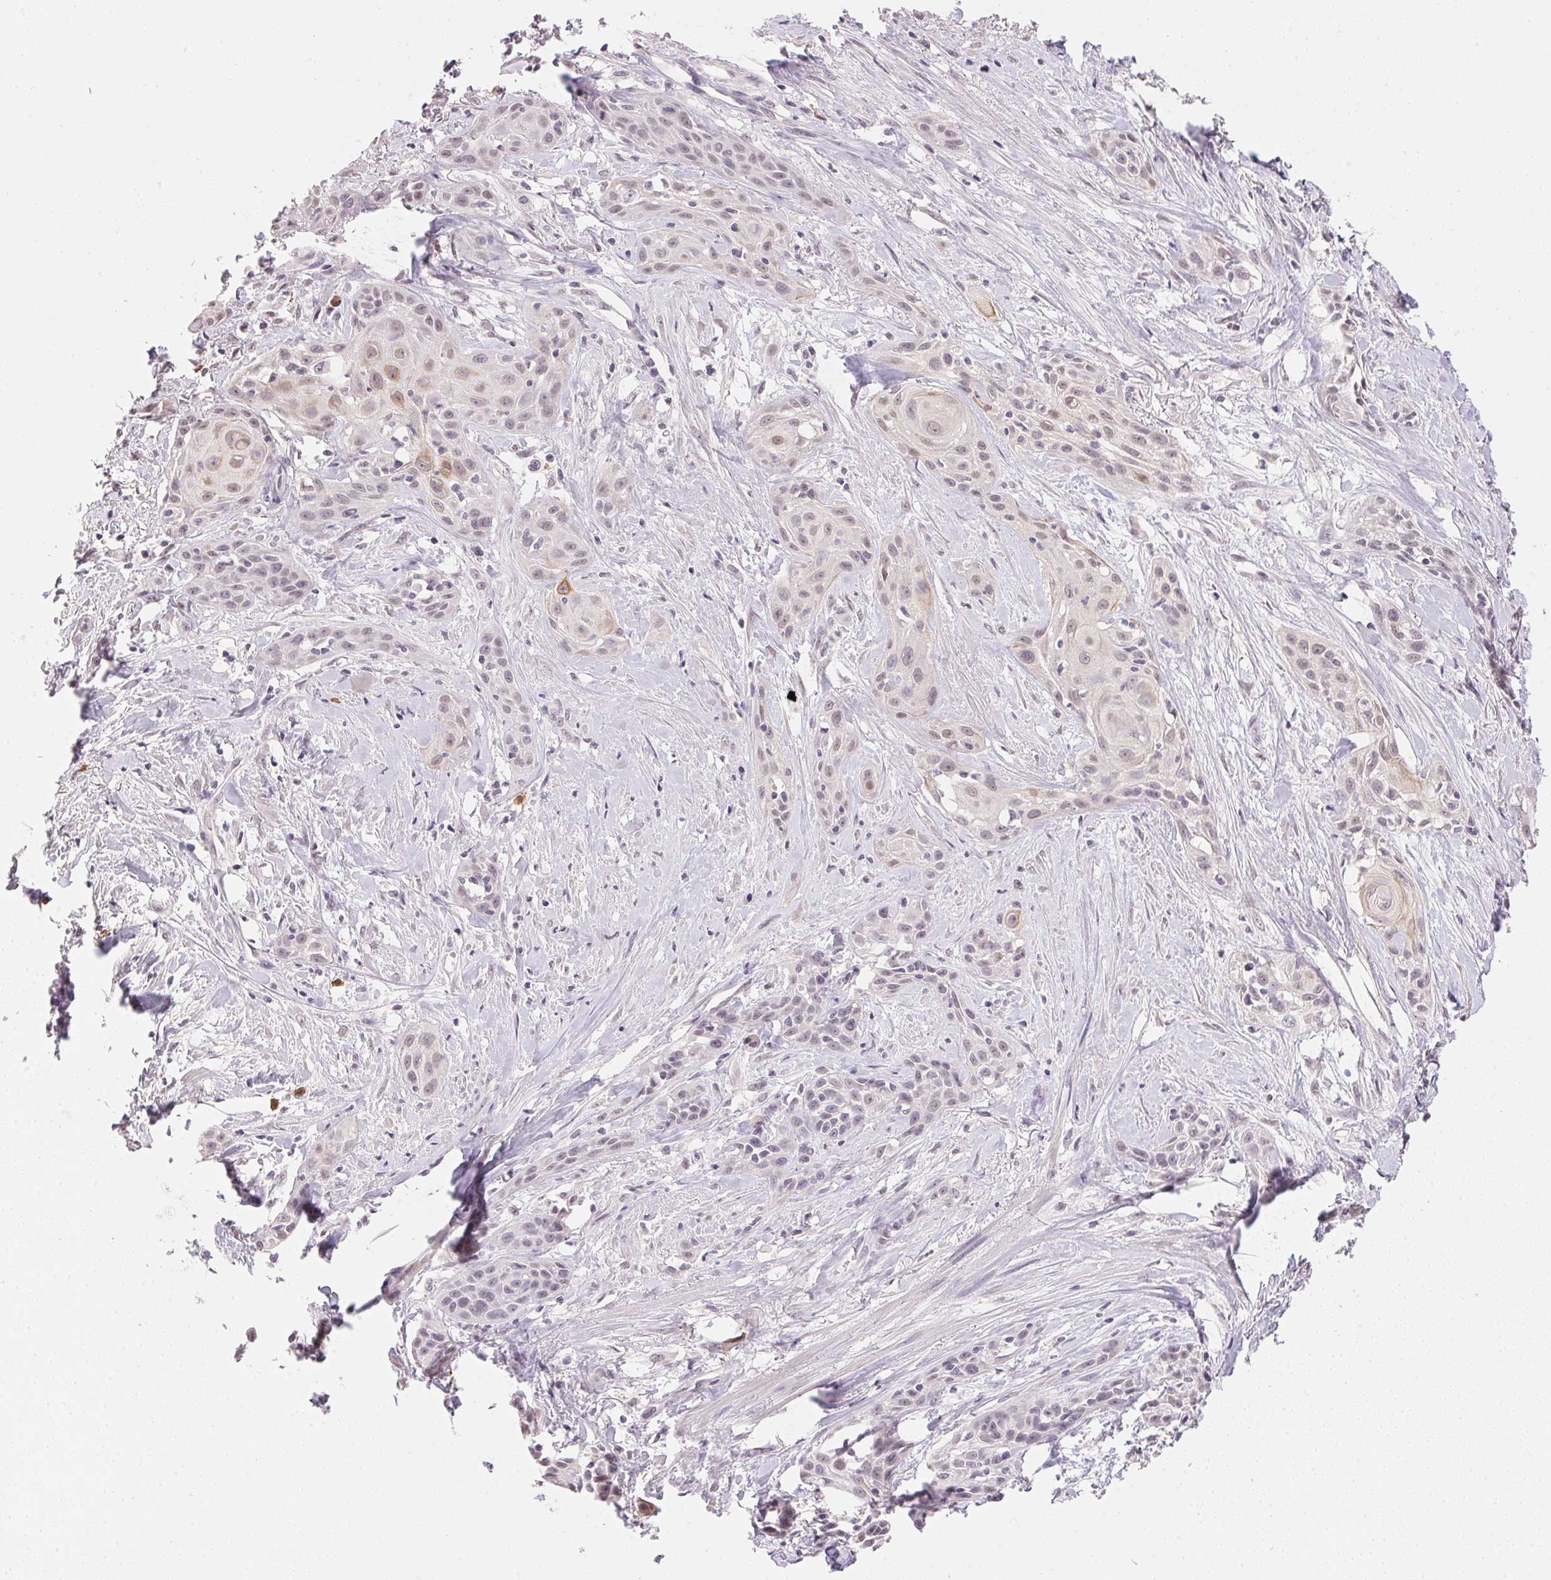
{"staining": {"intensity": "weak", "quantity": "<25%", "location": "cytoplasmic/membranous"}, "tissue": "skin cancer", "cell_type": "Tumor cells", "image_type": "cancer", "snomed": [{"axis": "morphology", "description": "Squamous cell carcinoma, NOS"}, {"axis": "topography", "description": "Skin"}, {"axis": "topography", "description": "Anal"}], "caption": "Immunohistochemistry of human squamous cell carcinoma (skin) exhibits no staining in tumor cells.", "gene": "FNDC4", "patient": {"sex": "male", "age": 64}}